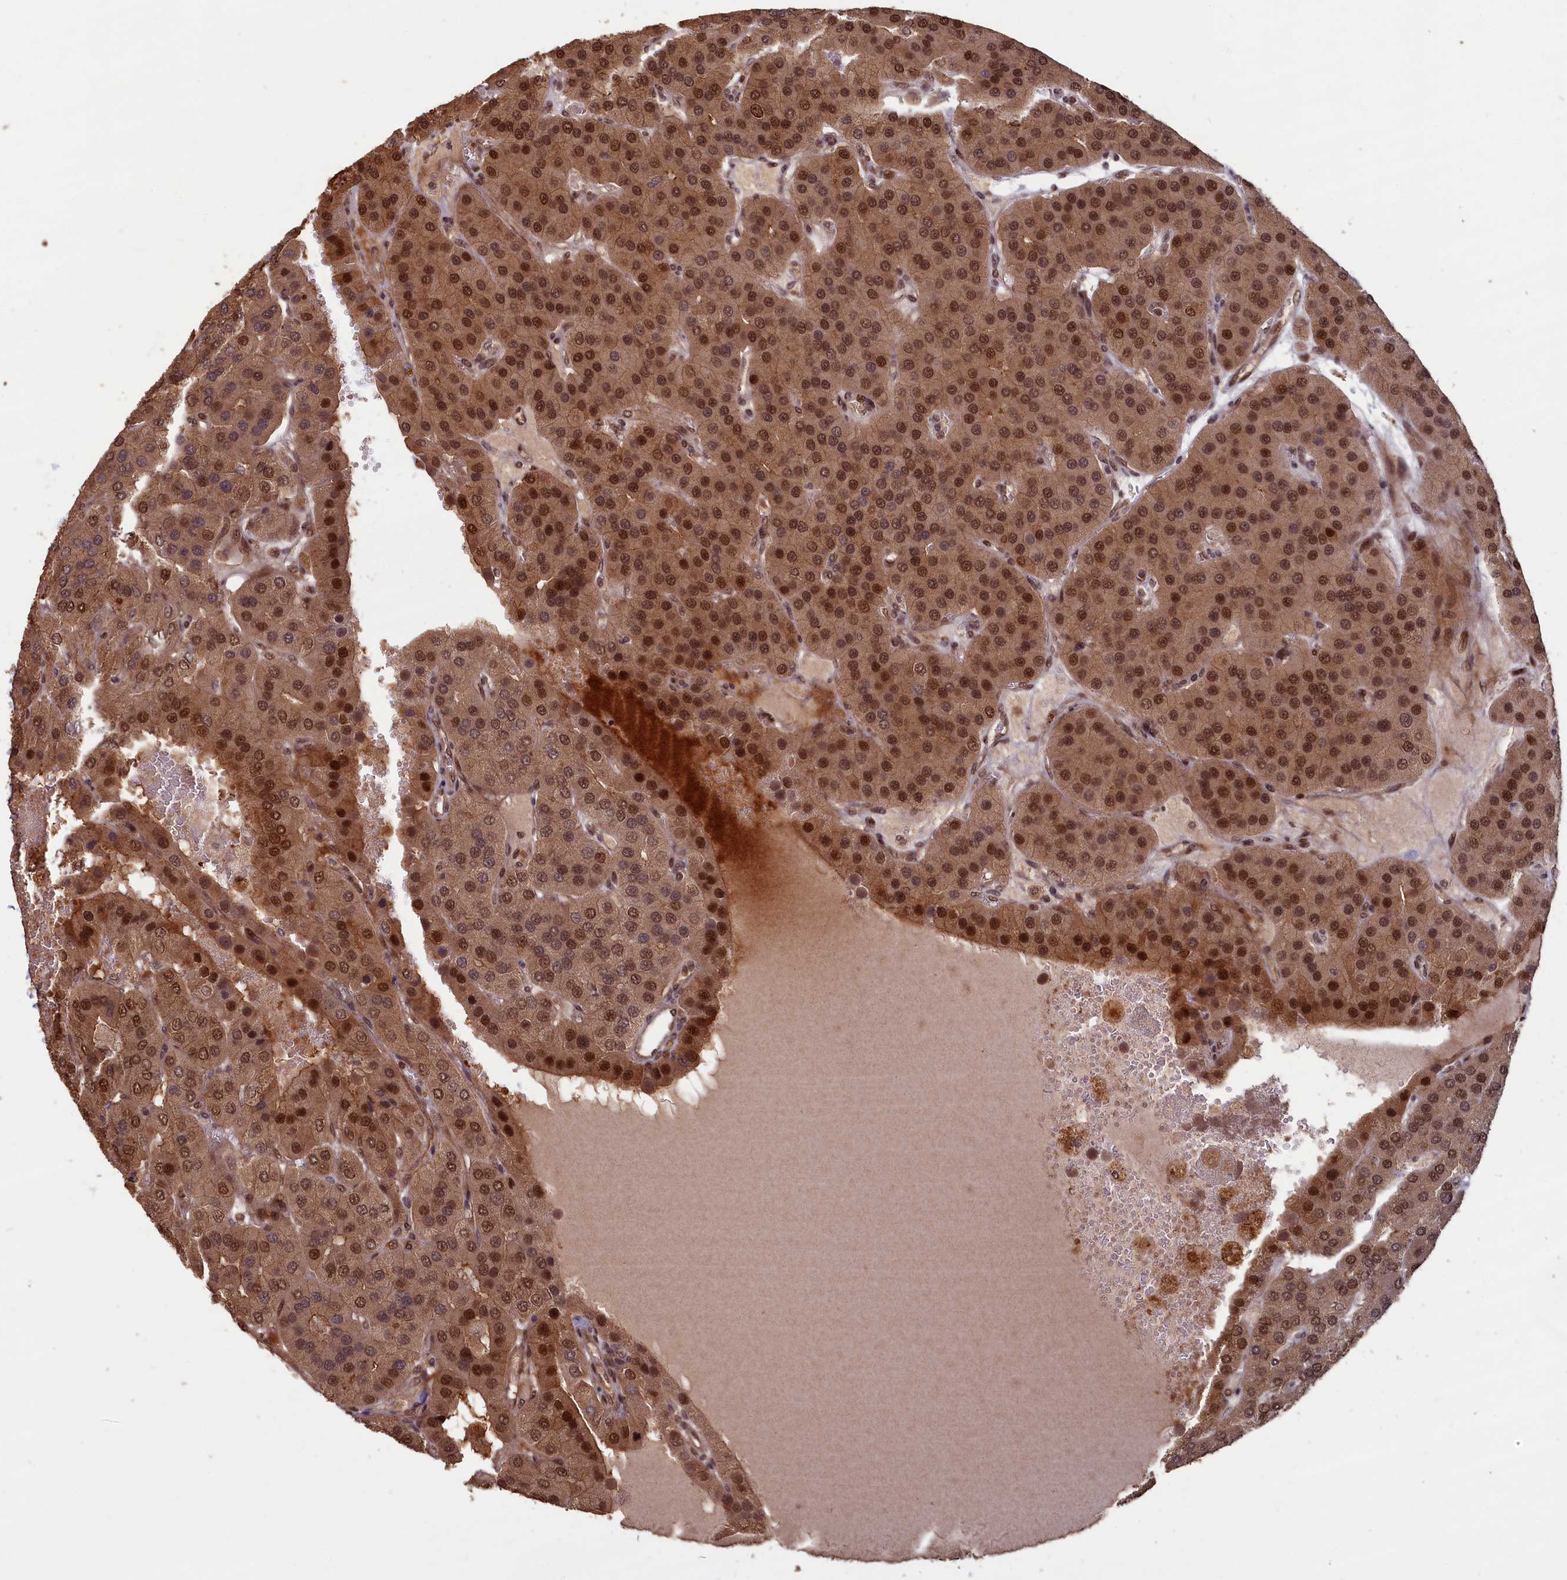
{"staining": {"intensity": "moderate", "quantity": ">75%", "location": "cytoplasmic/membranous,nuclear"}, "tissue": "parathyroid gland", "cell_type": "Glandular cells", "image_type": "normal", "snomed": [{"axis": "morphology", "description": "Normal tissue, NOS"}, {"axis": "morphology", "description": "Adenoma, NOS"}, {"axis": "topography", "description": "Parathyroid gland"}], "caption": "High-magnification brightfield microscopy of benign parathyroid gland stained with DAB (brown) and counterstained with hematoxylin (blue). glandular cells exhibit moderate cytoplasmic/membranous,nuclear positivity is present in approximately>75% of cells. (Stains: DAB in brown, nuclei in blue, Microscopy: brightfield microscopy at high magnification).", "gene": "HIF3A", "patient": {"sex": "female", "age": 86}}